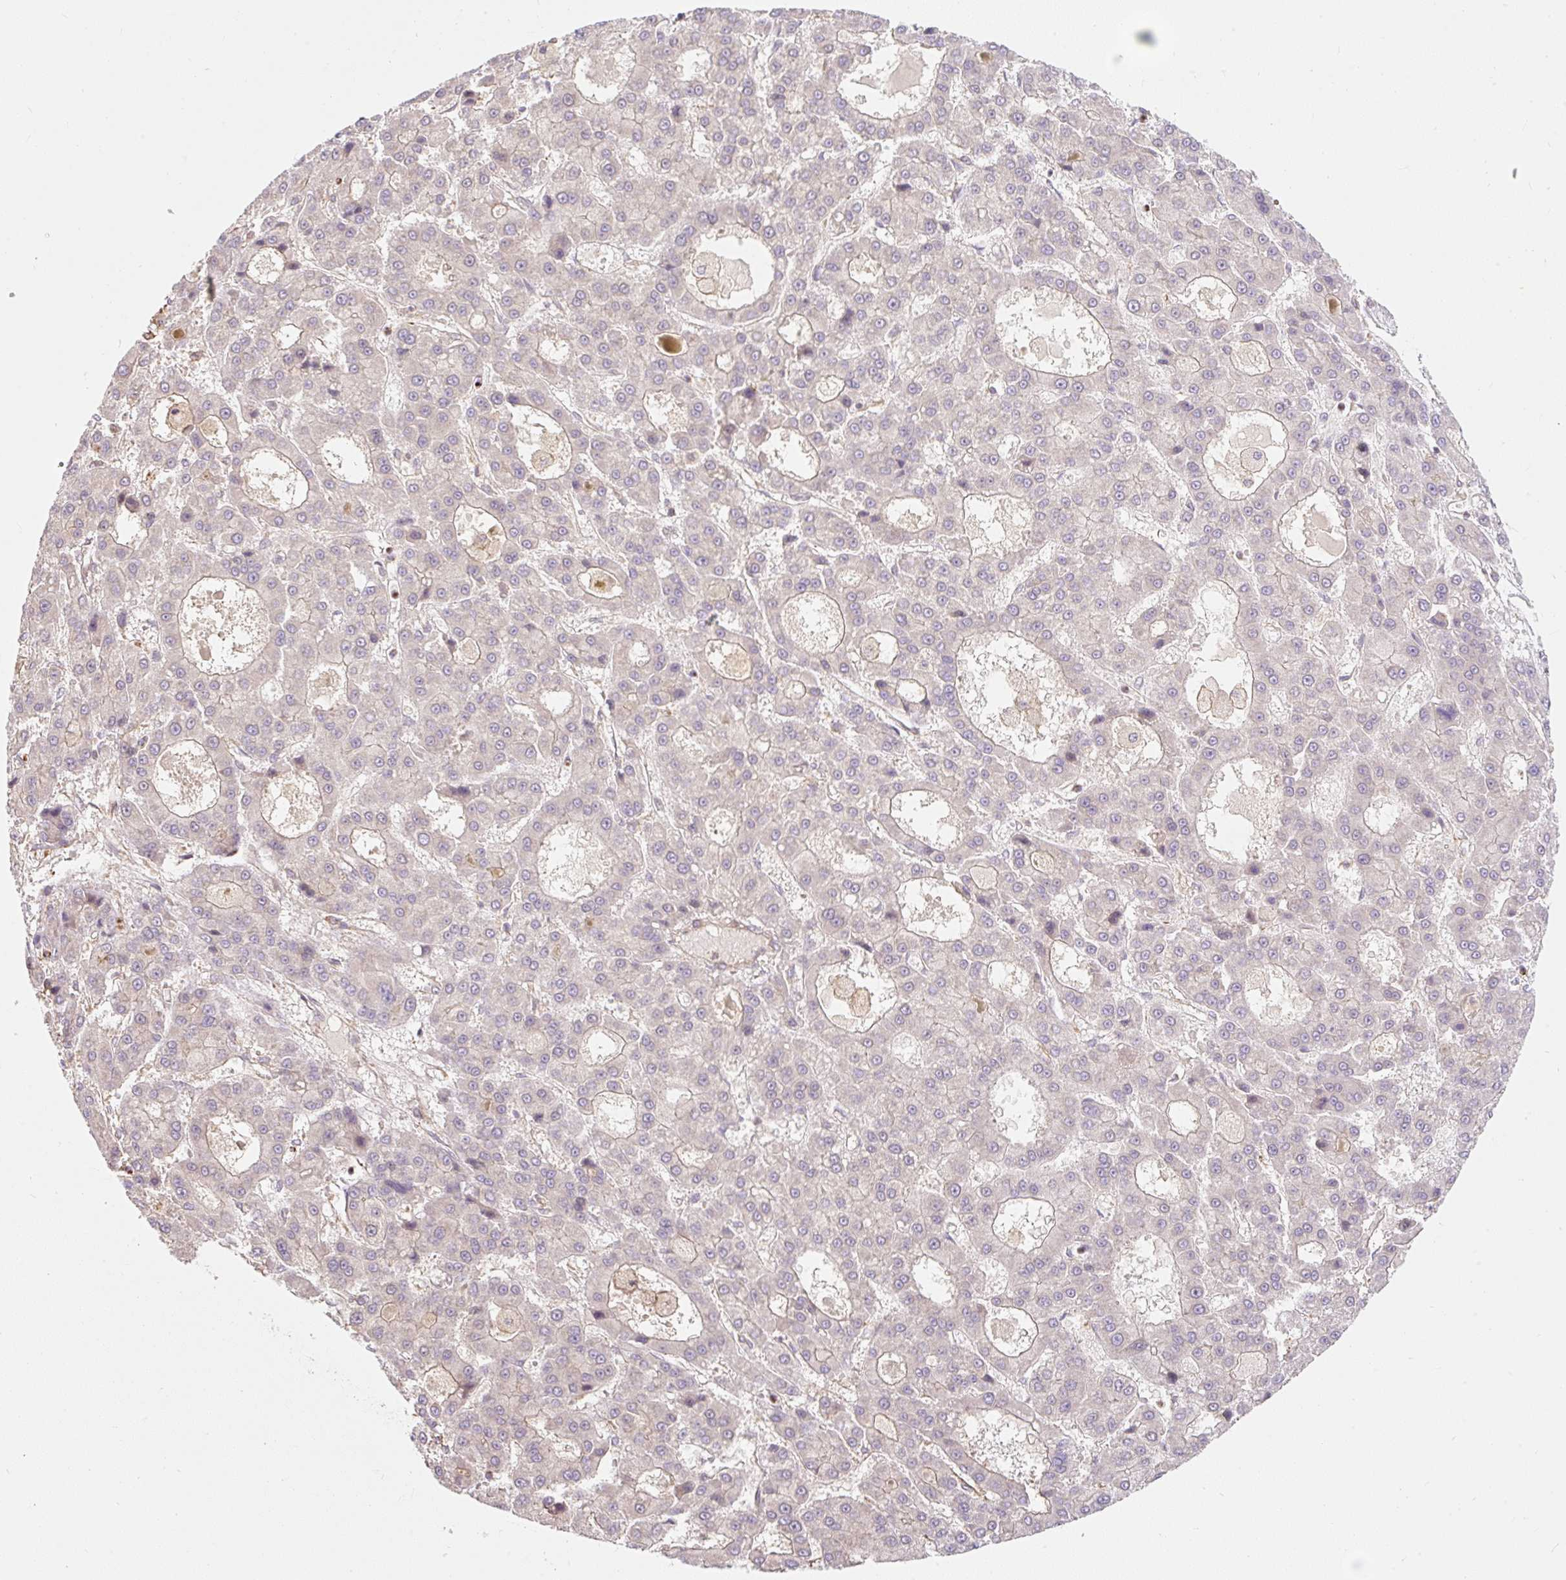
{"staining": {"intensity": "negative", "quantity": "none", "location": "none"}, "tissue": "liver cancer", "cell_type": "Tumor cells", "image_type": "cancer", "snomed": [{"axis": "morphology", "description": "Carcinoma, Hepatocellular, NOS"}, {"axis": "topography", "description": "Liver"}], "caption": "There is no significant positivity in tumor cells of hepatocellular carcinoma (liver).", "gene": "EMC10", "patient": {"sex": "male", "age": 70}}